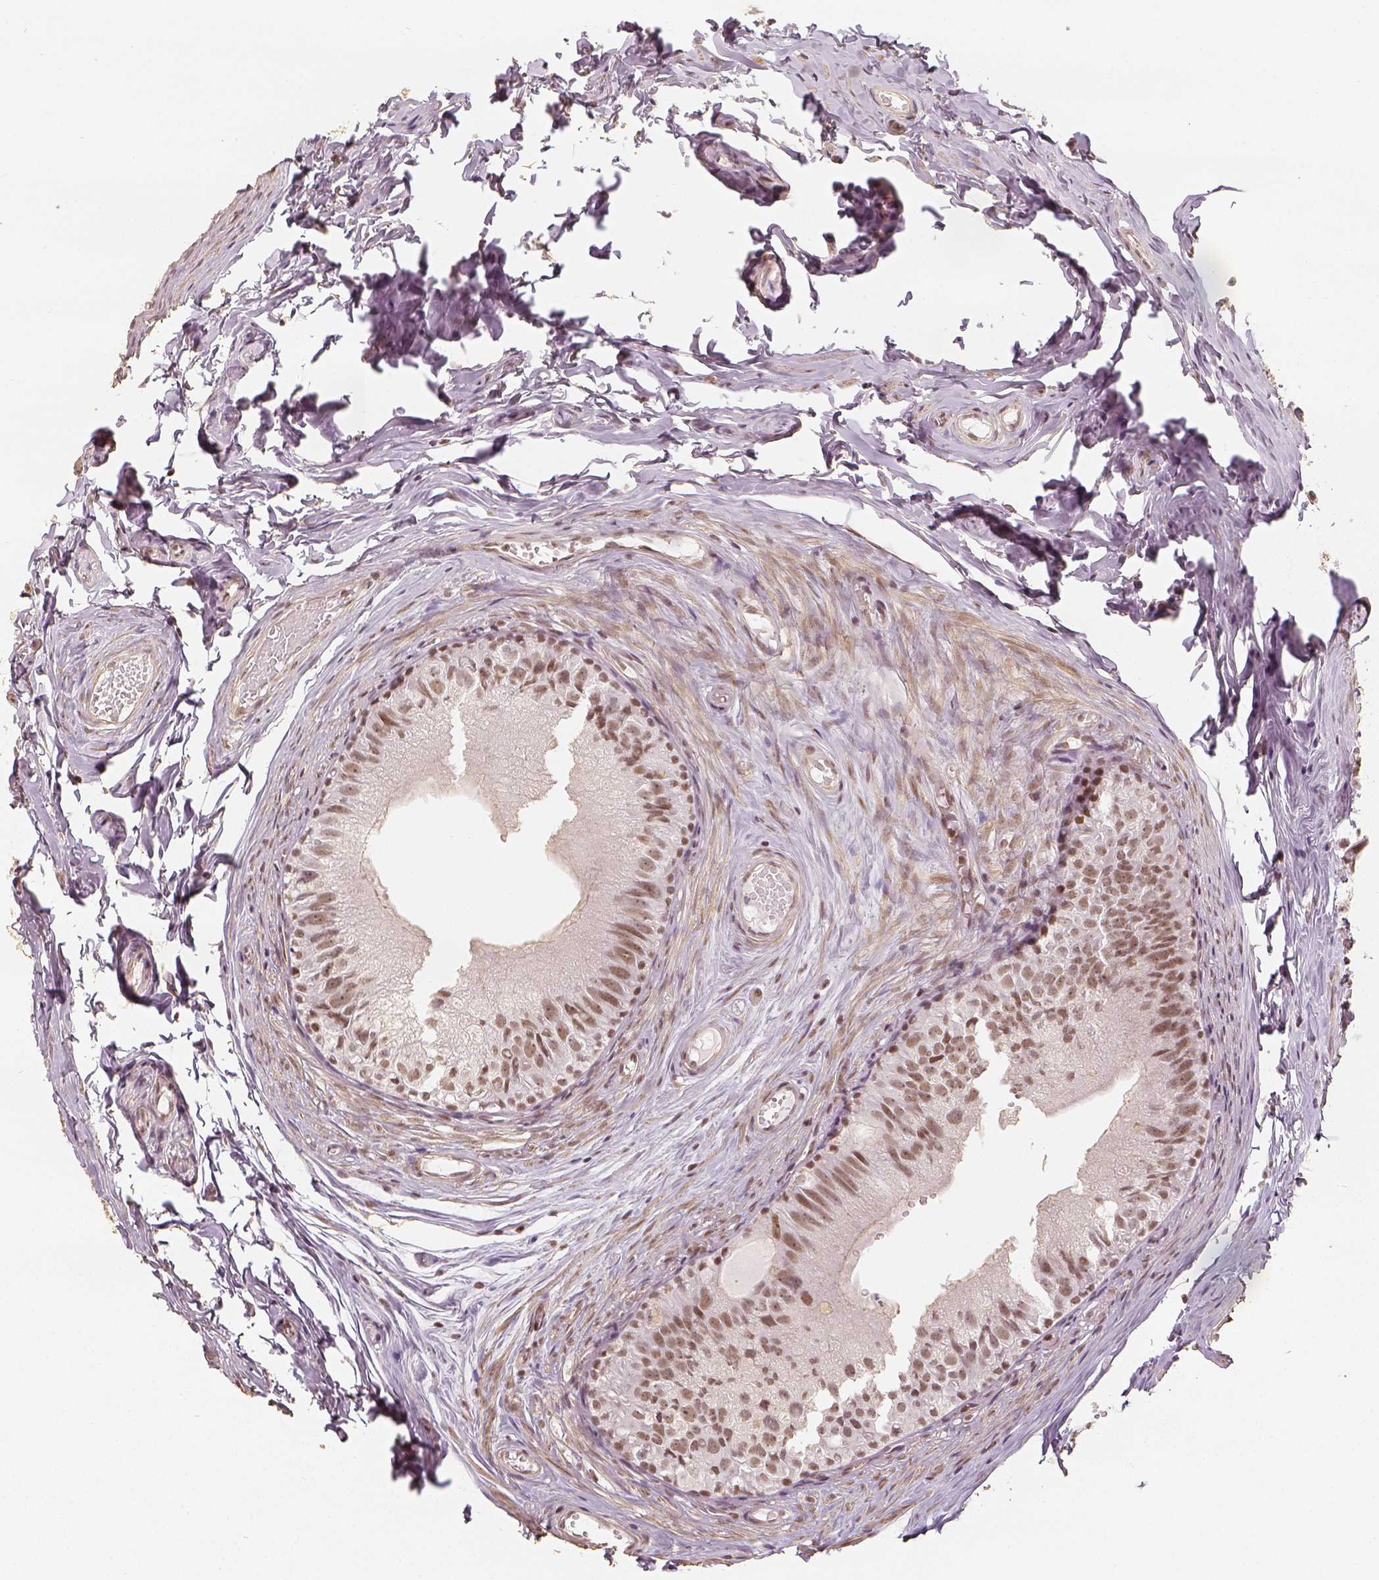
{"staining": {"intensity": "weak", "quantity": ">75%", "location": "nuclear"}, "tissue": "epididymis", "cell_type": "Glandular cells", "image_type": "normal", "snomed": [{"axis": "morphology", "description": "Normal tissue, NOS"}, {"axis": "topography", "description": "Epididymis"}], "caption": "Immunohistochemical staining of benign human epididymis shows weak nuclear protein positivity in approximately >75% of glandular cells. (IHC, brightfield microscopy, high magnification).", "gene": "HDAC1", "patient": {"sex": "male", "age": 45}}